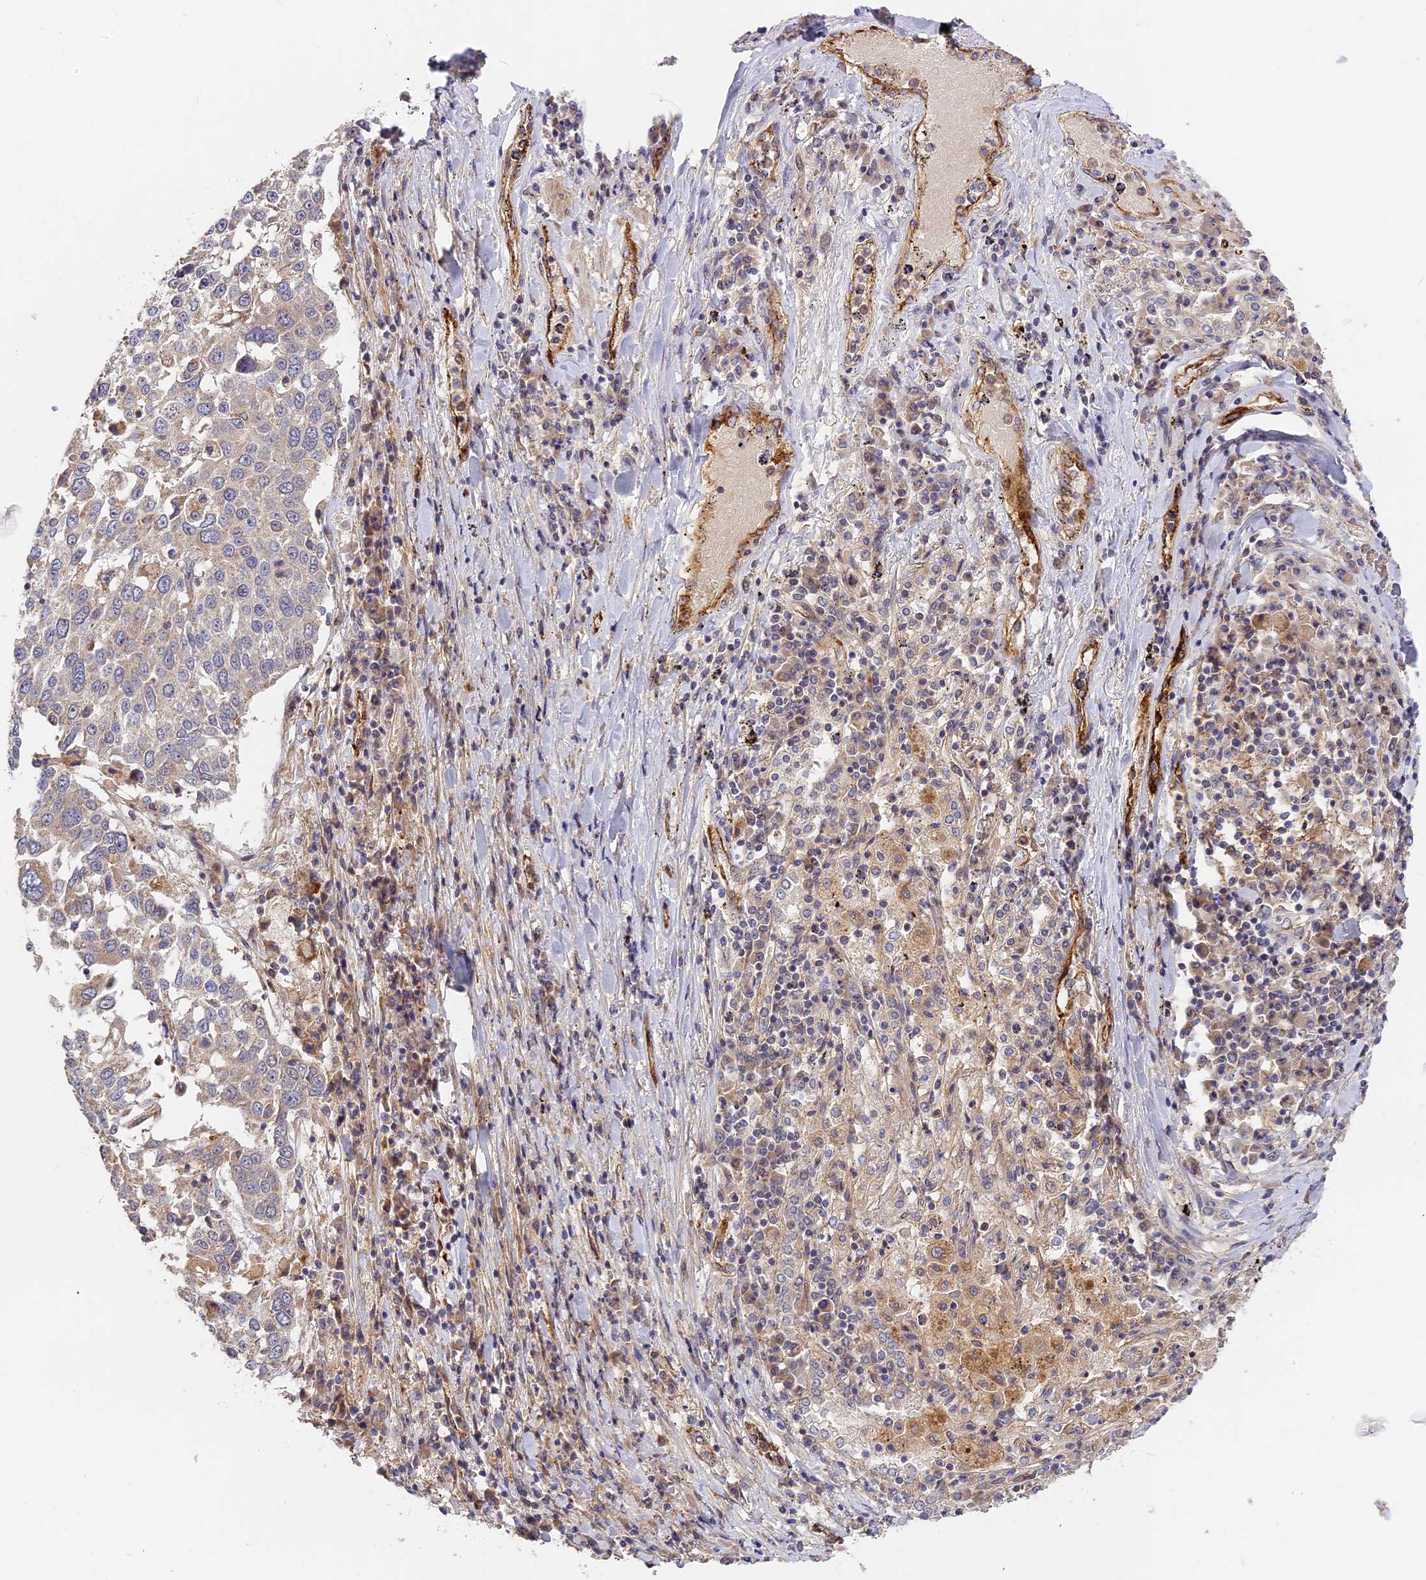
{"staining": {"intensity": "weak", "quantity": "<25%", "location": "cytoplasmic/membranous"}, "tissue": "lung cancer", "cell_type": "Tumor cells", "image_type": "cancer", "snomed": [{"axis": "morphology", "description": "Squamous cell carcinoma, NOS"}, {"axis": "topography", "description": "Lung"}], "caption": "The image shows no staining of tumor cells in squamous cell carcinoma (lung).", "gene": "MISP3", "patient": {"sex": "male", "age": 65}}